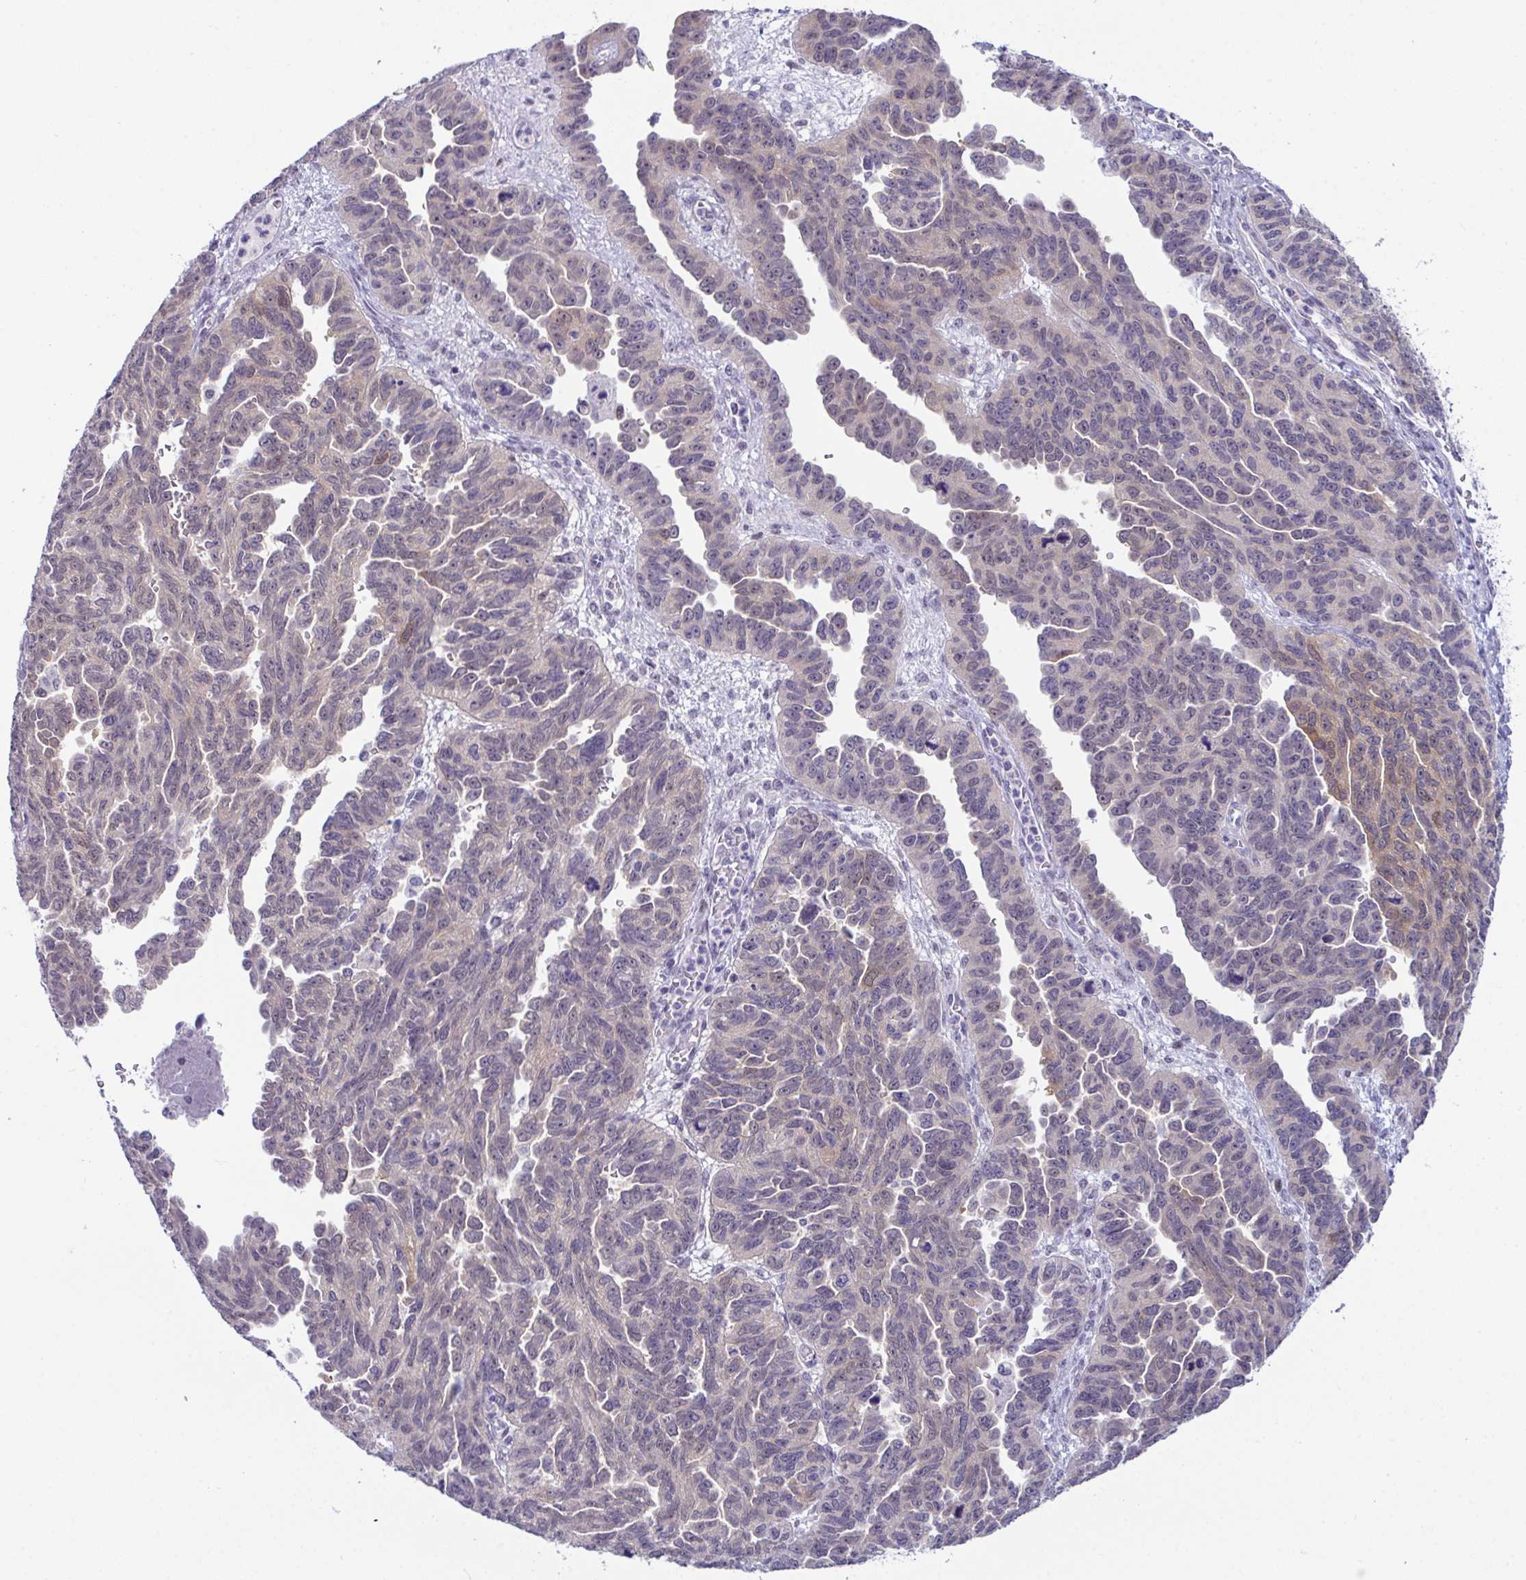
{"staining": {"intensity": "weak", "quantity": "<25%", "location": "cytoplasmic/membranous"}, "tissue": "ovarian cancer", "cell_type": "Tumor cells", "image_type": "cancer", "snomed": [{"axis": "morphology", "description": "Cystadenocarcinoma, serous, NOS"}, {"axis": "topography", "description": "Ovary"}], "caption": "Tumor cells are negative for protein expression in human ovarian cancer (serous cystadenocarcinoma).", "gene": "USP35", "patient": {"sex": "female", "age": 64}}